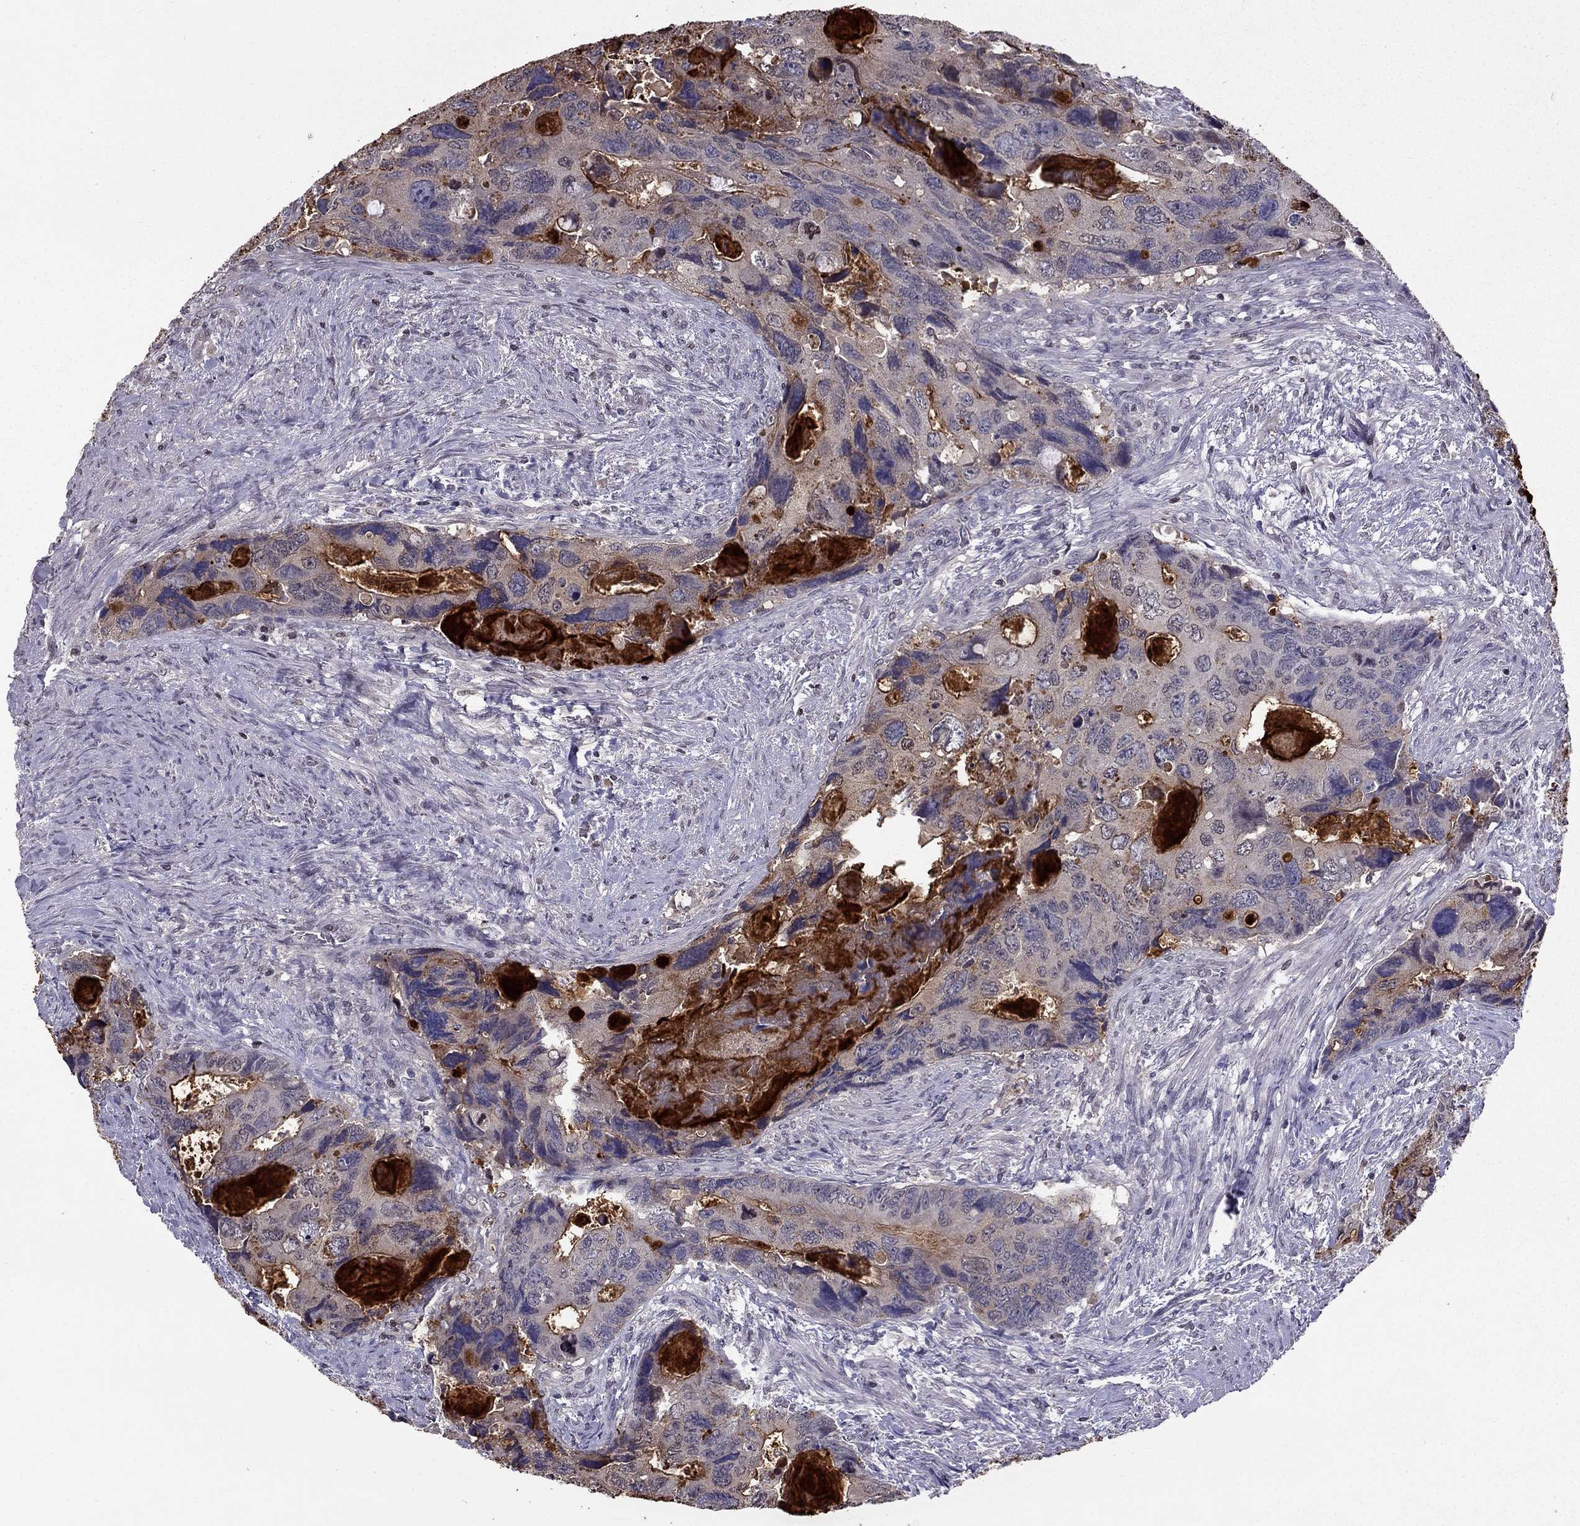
{"staining": {"intensity": "moderate", "quantity": "<25%", "location": "cytoplasmic/membranous"}, "tissue": "colorectal cancer", "cell_type": "Tumor cells", "image_type": "cancer", "snomed": [{"axis": "morphology", "description": "Adenocarcinoma, NOS"}, {"axis": "topography", "description": "Rectum"}], "caption": "This photomicrograph demonstrates immunohistochemistry staining of human colorectal cancer (adenocarcinoma), with low moderate cytoplasmic/membranous expression in about <25% of tumor cells.", "gene": "SCG5", "patient": {"sex": "male", "age": 62}}